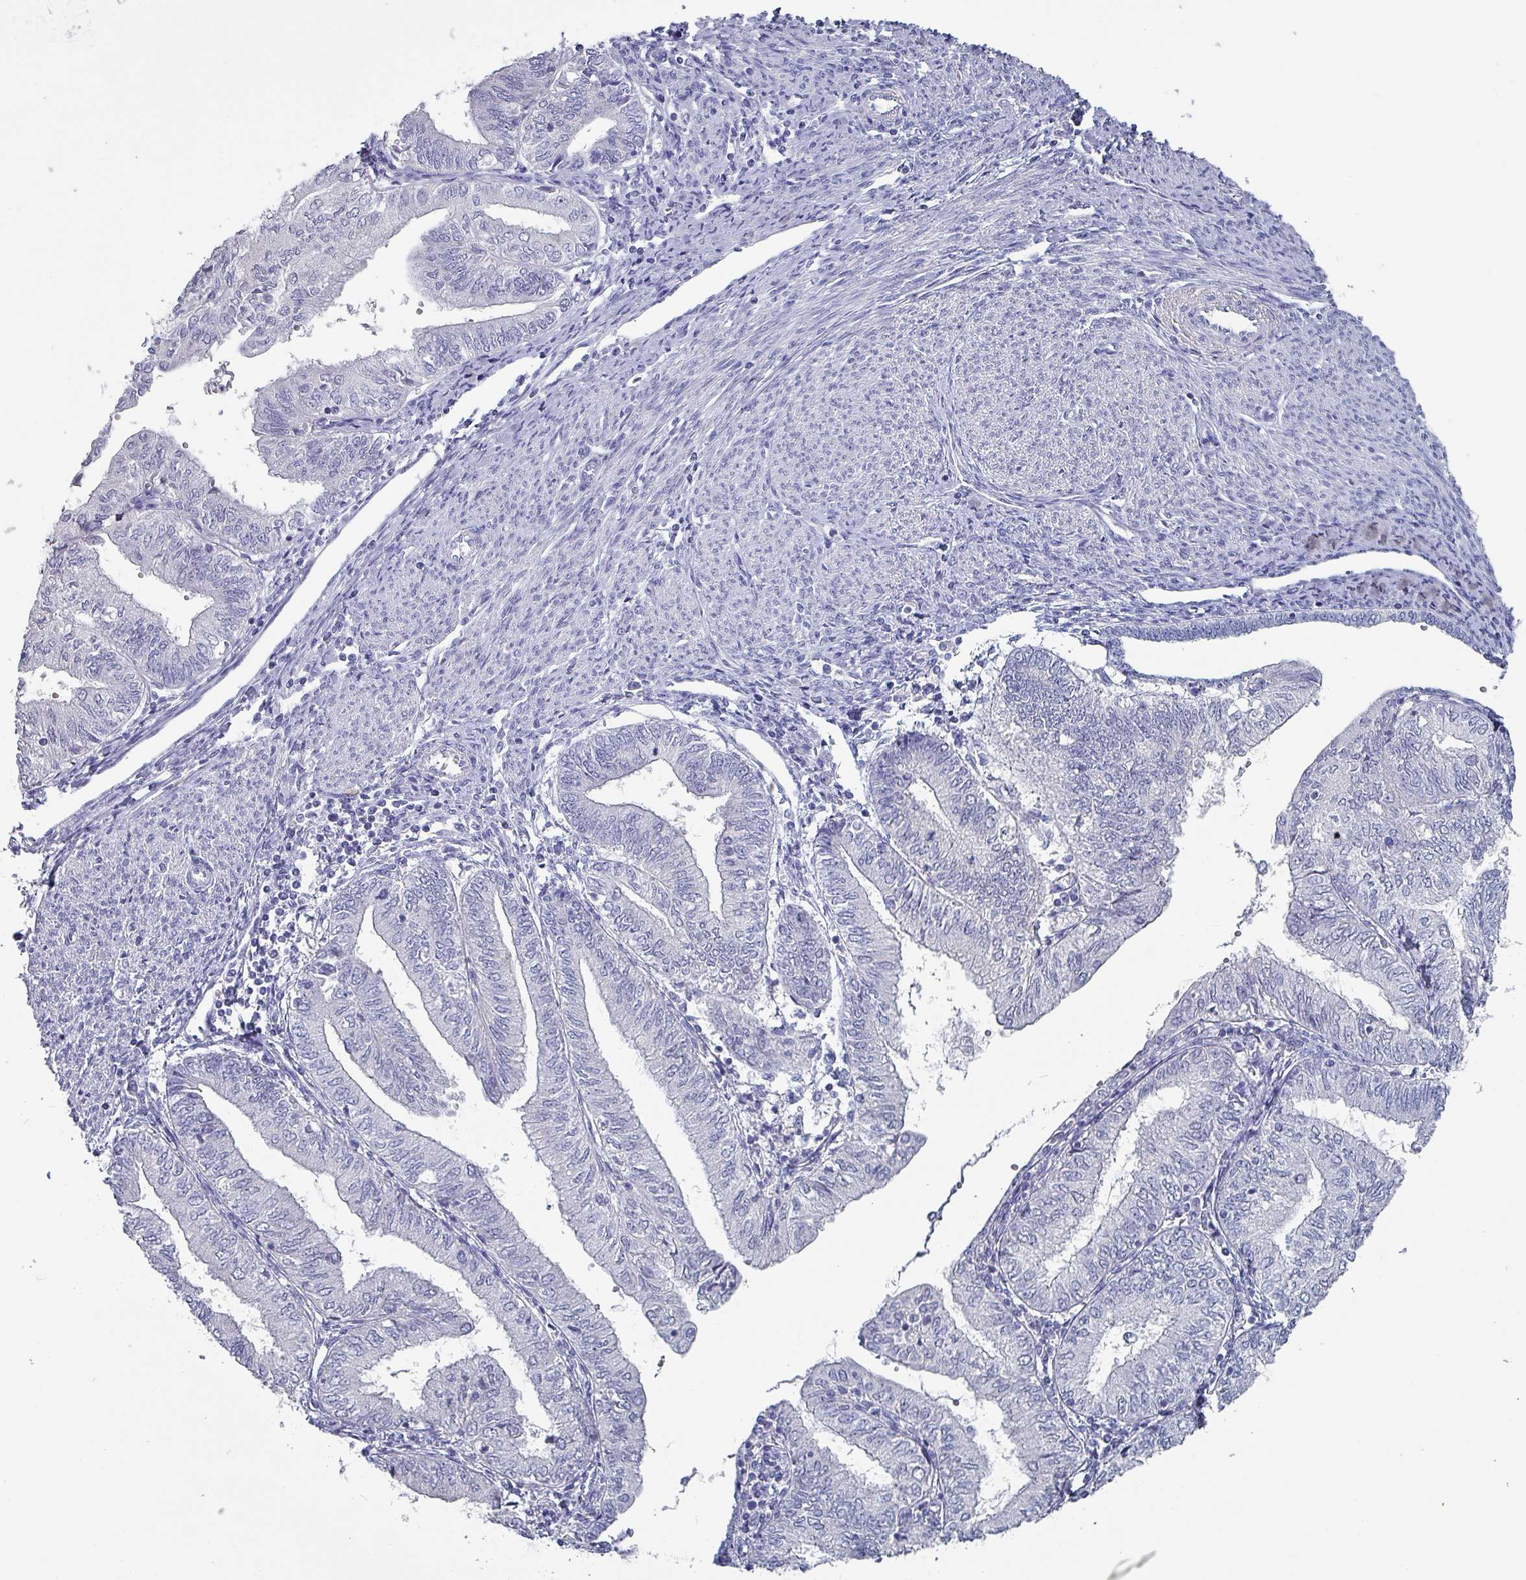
{"staining": {"intensity": "negative", "quantity": "none", "location": "none"}, "tissue": "endometrial cancer", "cell_type": "Tumor cells", "image_type": "cancer", "snomed": [{"axis": "morphology", "description": "Adenocarcinoma, NOS"}, {"axis": "topography", "description": "Endometrium"}], "caption": "This photomicrograph is of endometrial adenocarcinoma stained with immunohistochemistry to label a protein in brown with the nuclei are counter-stained blue. There is no expression in tumor cells.", "gene": "INS-IGF2", "patient": {"sex": "female", "age": 66}}